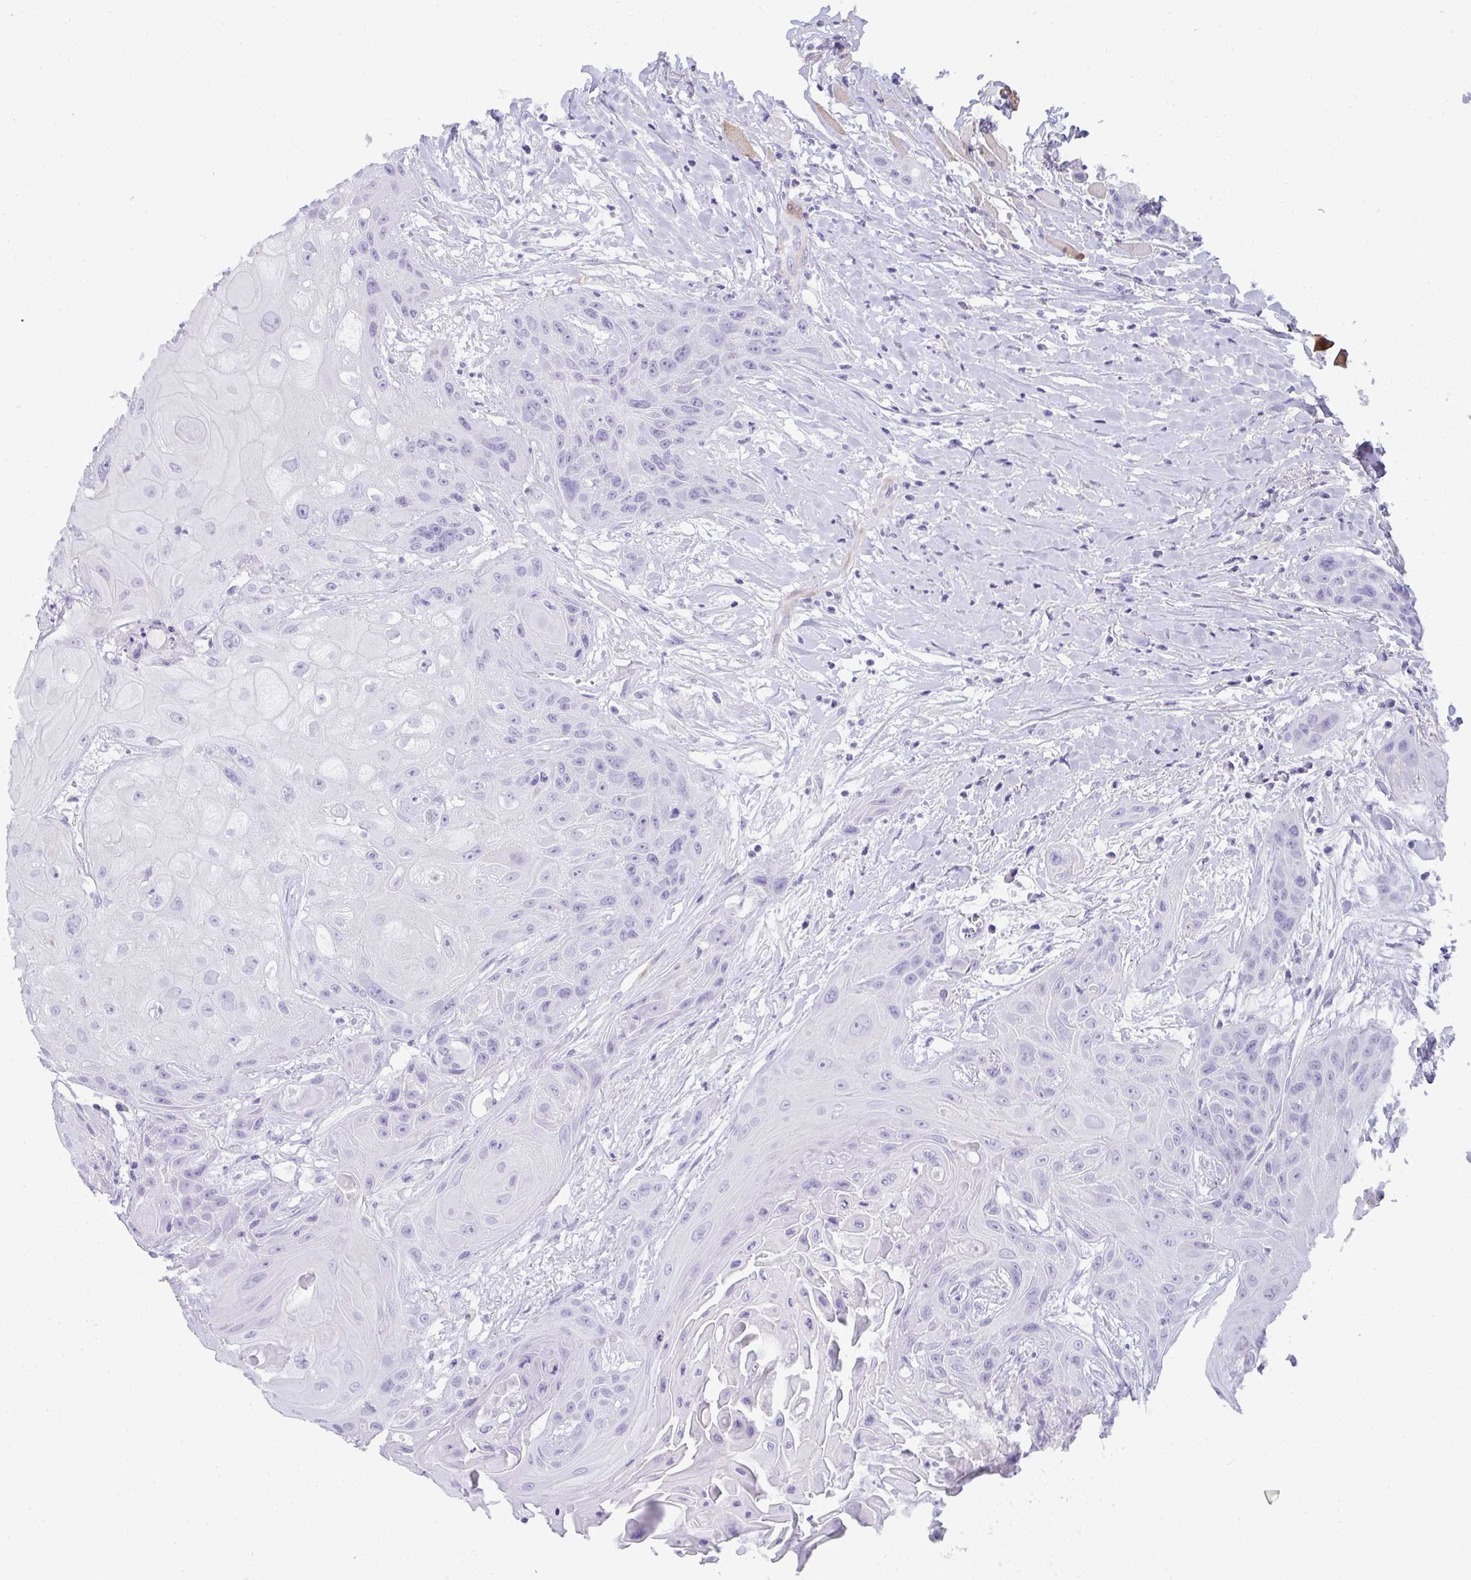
{"staining": {"intensity": "negative", "quantity": "none", "location": "none"}, "tissue": "head and neck cancer", "cell_type": "Tumor cells", "image_type": "cancer", "snomed": [{"axis": "morphology", "description": "Squamous cell carcinoma, NOS"}, {"axis": "topography", "description": "Head-Neck"}], "caption": "The immunohistochemistry image has no significant positivity in tumor cells of head and neck cancer tissue. (Brightfield microscopy of DAB (3,3'-diaminobenzidine) immunohistochemistry at high magnification).", "gene": "HSPB6", "patient": {"sex": "female", "age": 73}}